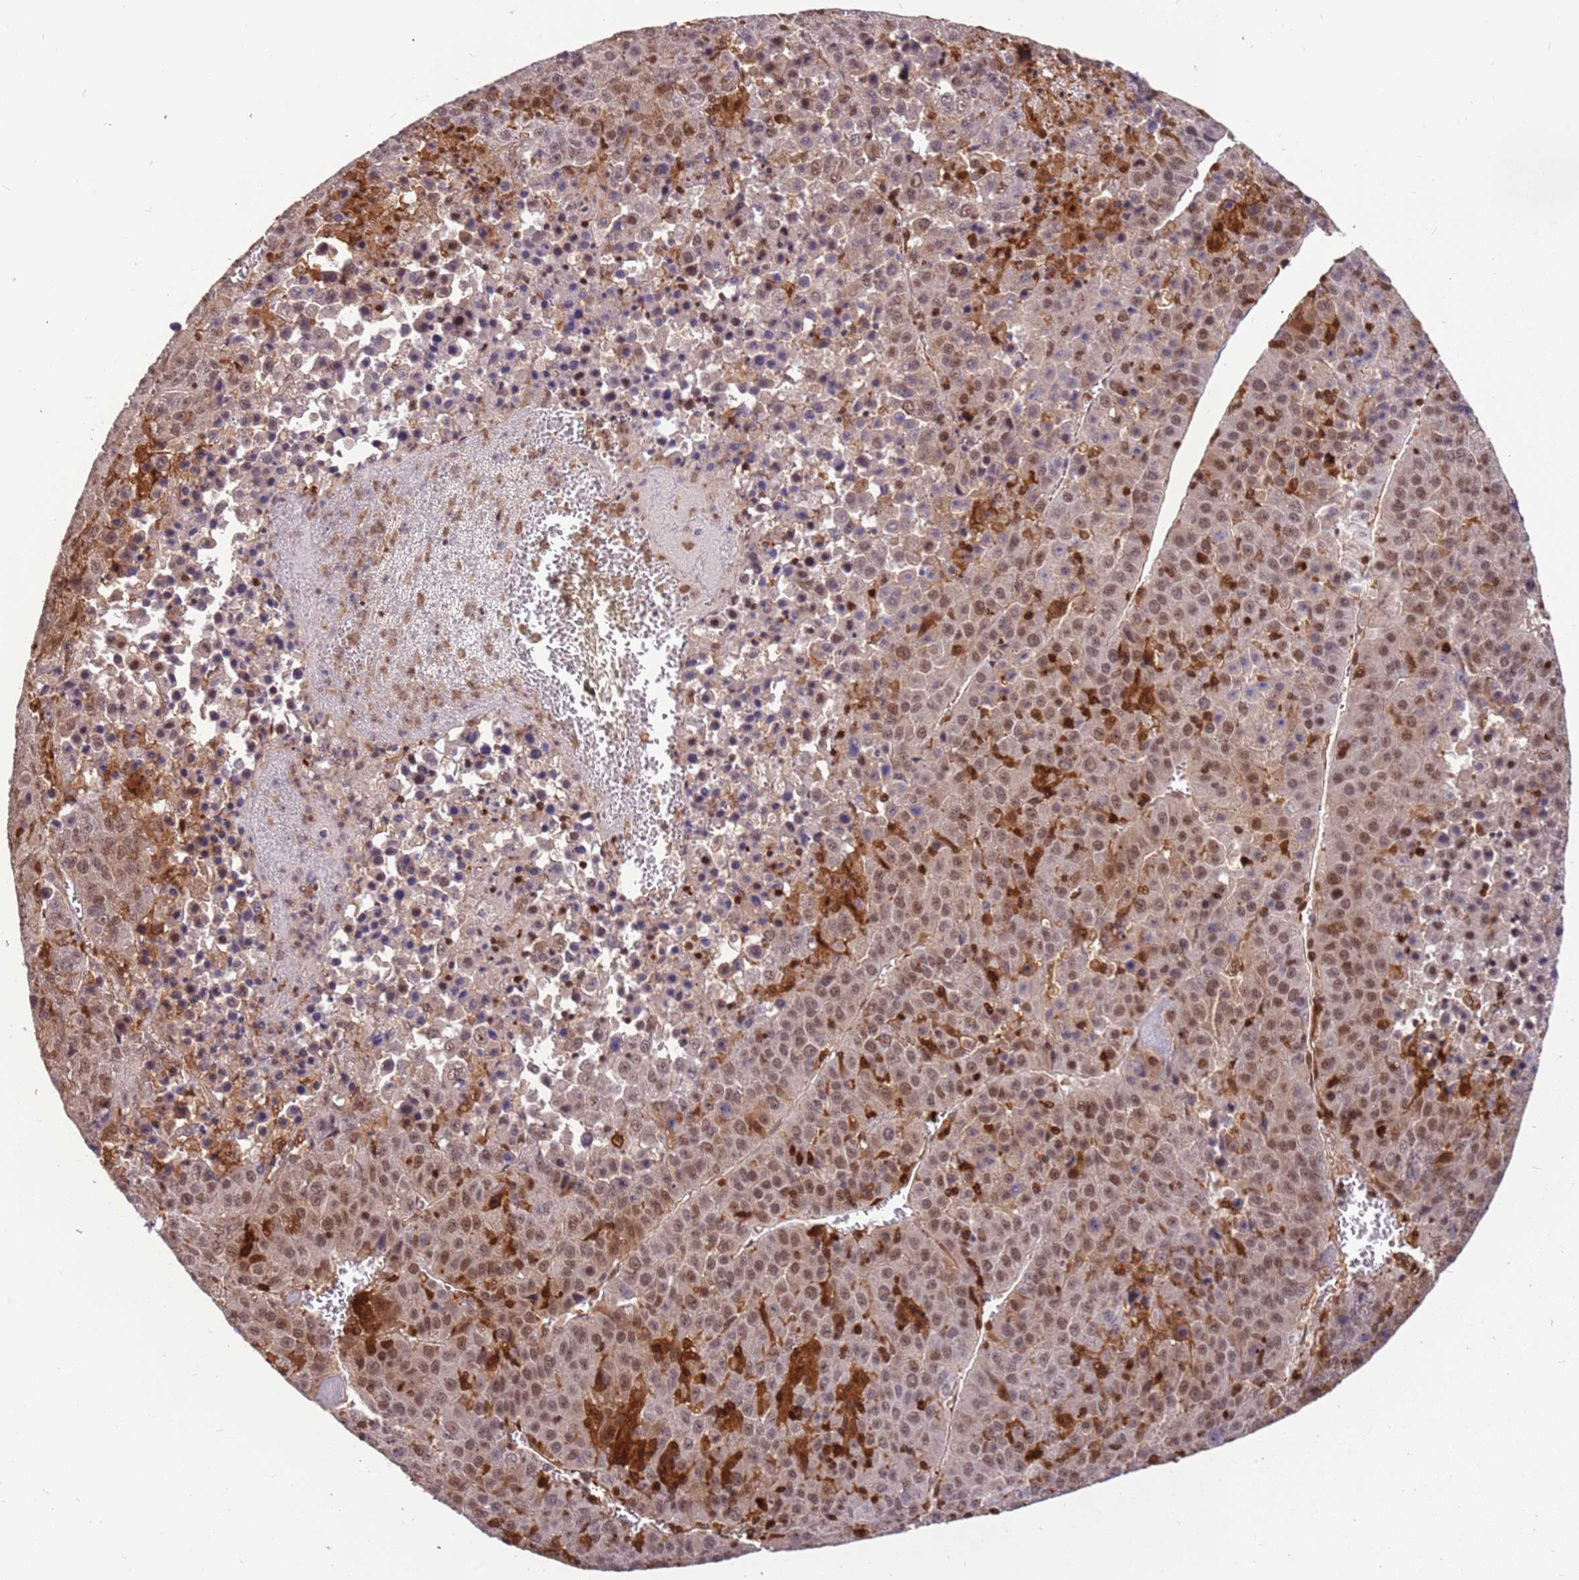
{"staining": {"intensity": "moderate", "quantity": "25%-75%", "location": "nuclear"}, "tissue": "liver cancer", "cell_type": "Tumor cells", "image_type": "cancer", "snomed": [{"axis": "morphology", "description": "Carcinoma, Hepatocellular, NOS"}, {"axis": "topography", "description": "Liver"}], "caption": "Protein analysis of hepatocellular carcinoma (liver) tissue displays moderate nuclear staining in approximately 25%-75% of tumor cells.", "gene": "GBP2", "patient": {"sex": "female", "age": 53}}